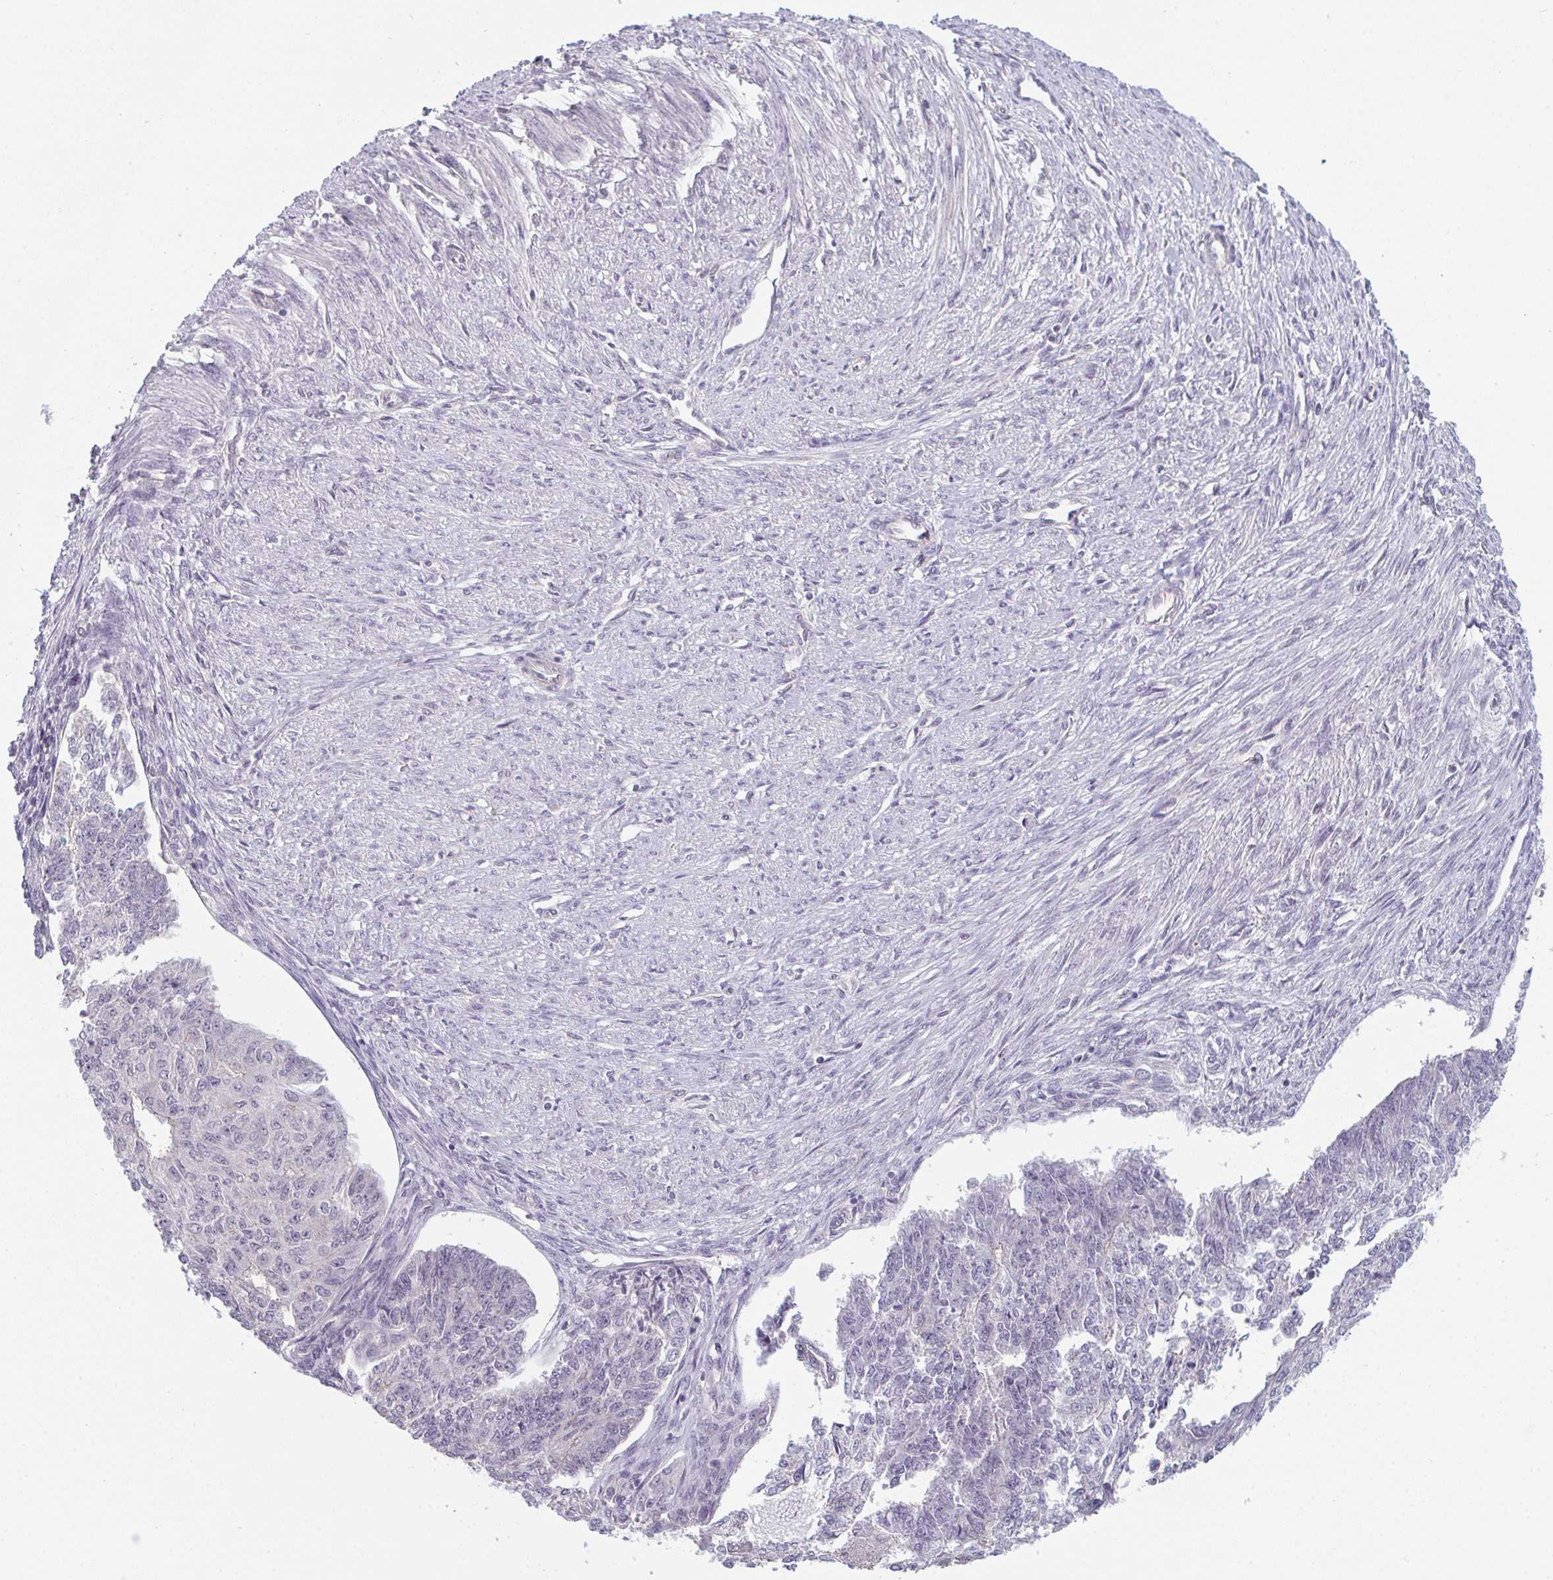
{"staining": {"intensity": "negative", "quantity": "none", "location": "none"}, "tissue": "endometrial cancer", "cell_type": "Tumor cells", "image_type": "cancer", "snomed": [{"axis": "morphology", "description": "Adenocarcinoma, NOS"}, {"axis": "topography", "description": "Endometrium"}], "caption": "High magnification brightfield microscopy of adenocarcinoma (endometrial) stained with DAB (brown) and counterstained with hematoxylin (blue): tumor cells show no significant staining. The staining was performed using DAB to visualize the protein expression in brown, while the nuclei were stained in blue with hematoxylin (Magnification: 20x).", "gene": "ZNF214", "patient": {"sex": "female", "age": 32}}